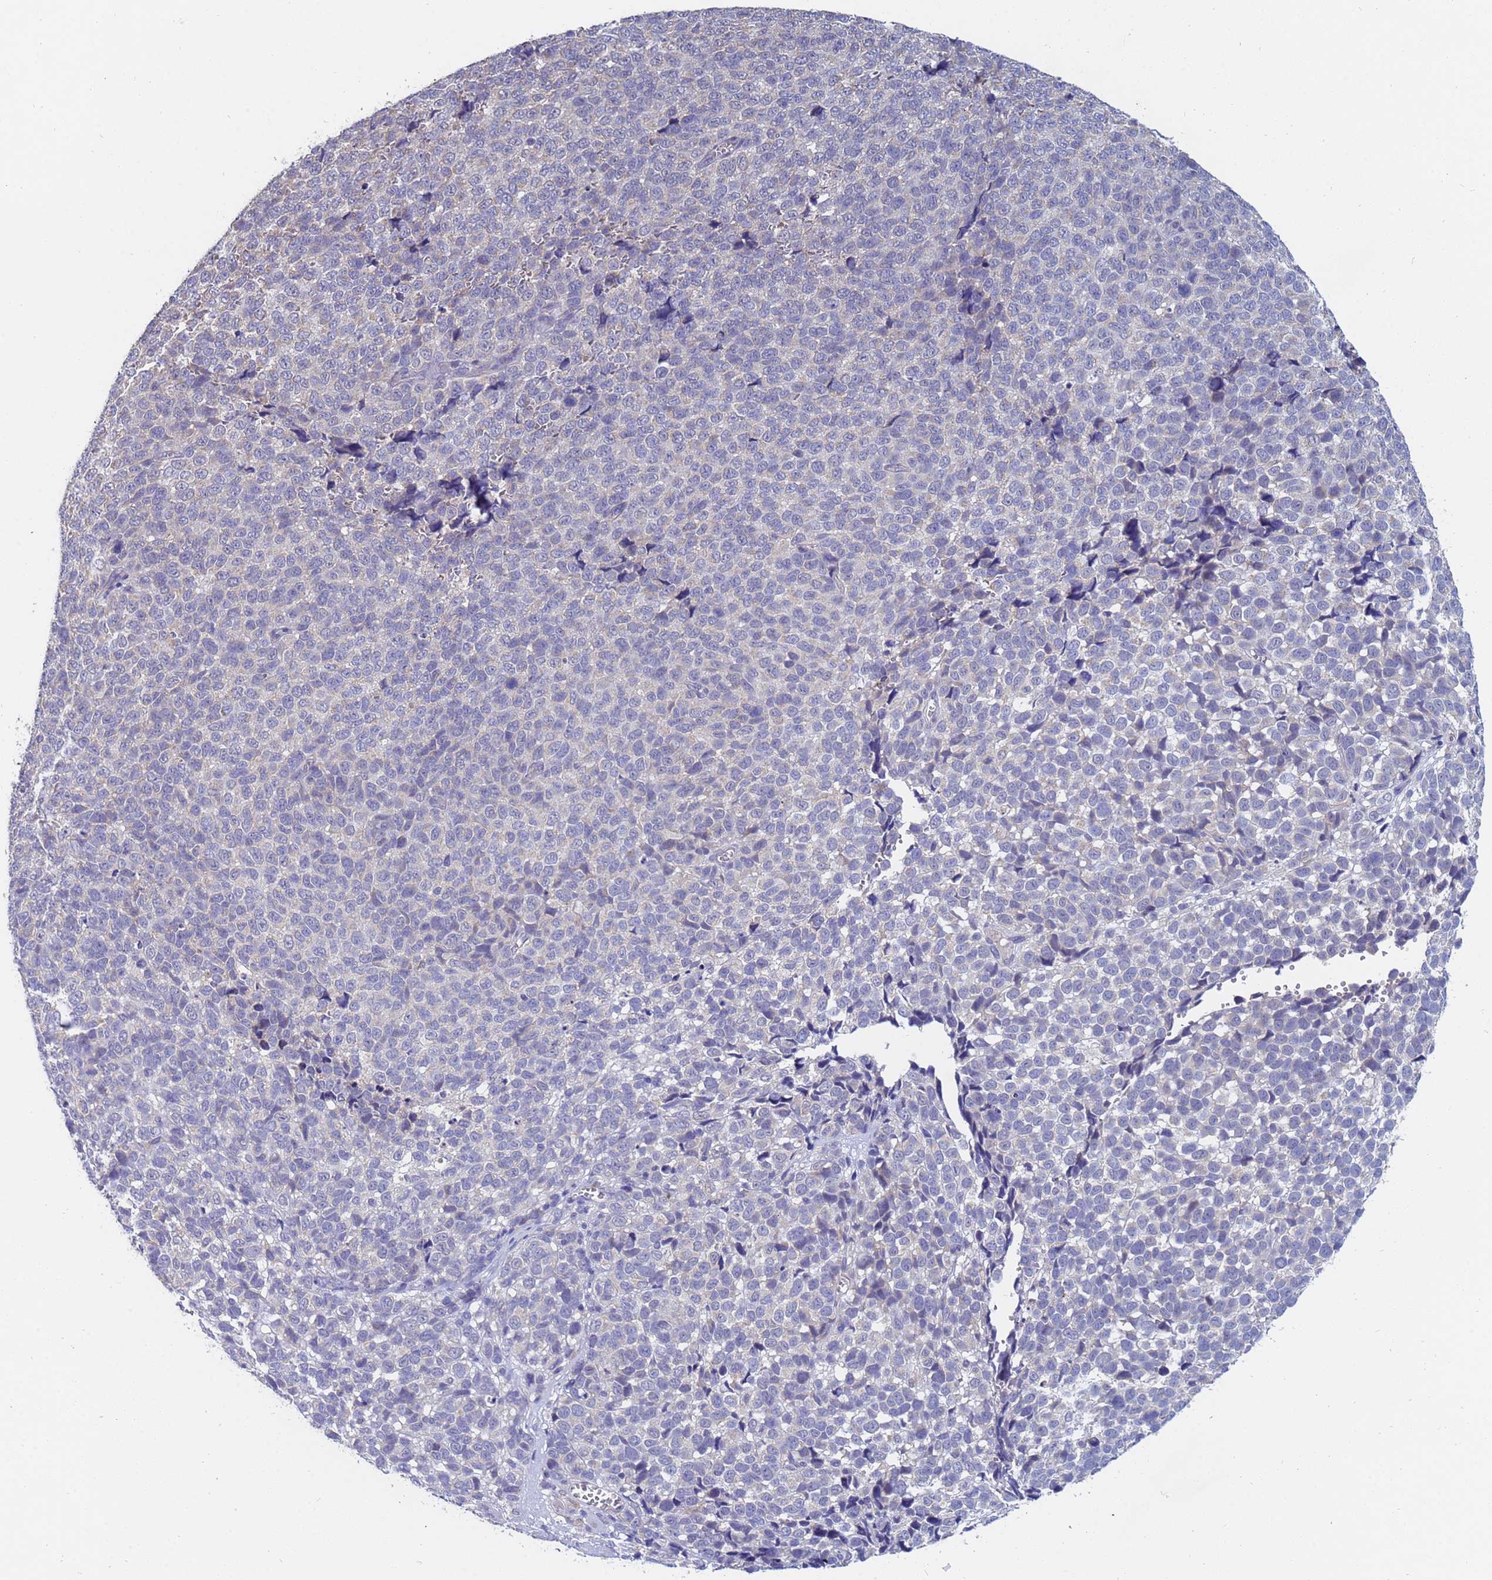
{"staining": {"intensity": "negative", "quantity": "none", "location": "none"}, "tissue": "melanoma", "cell_type": "Tumor cells", "image_type": "cancer", "snomed": [{"axis": "morphology", "description": "Malignant melanoma, NOS"}, {"axis": "topography", "description": "Nose, NOS"}], "caption": "This is an immunohistochemistry micrograph of melanoma. There is no positivity in tumor cells.", "gene": "IHO1", "patient": {"sex": "female", "age": 48}}